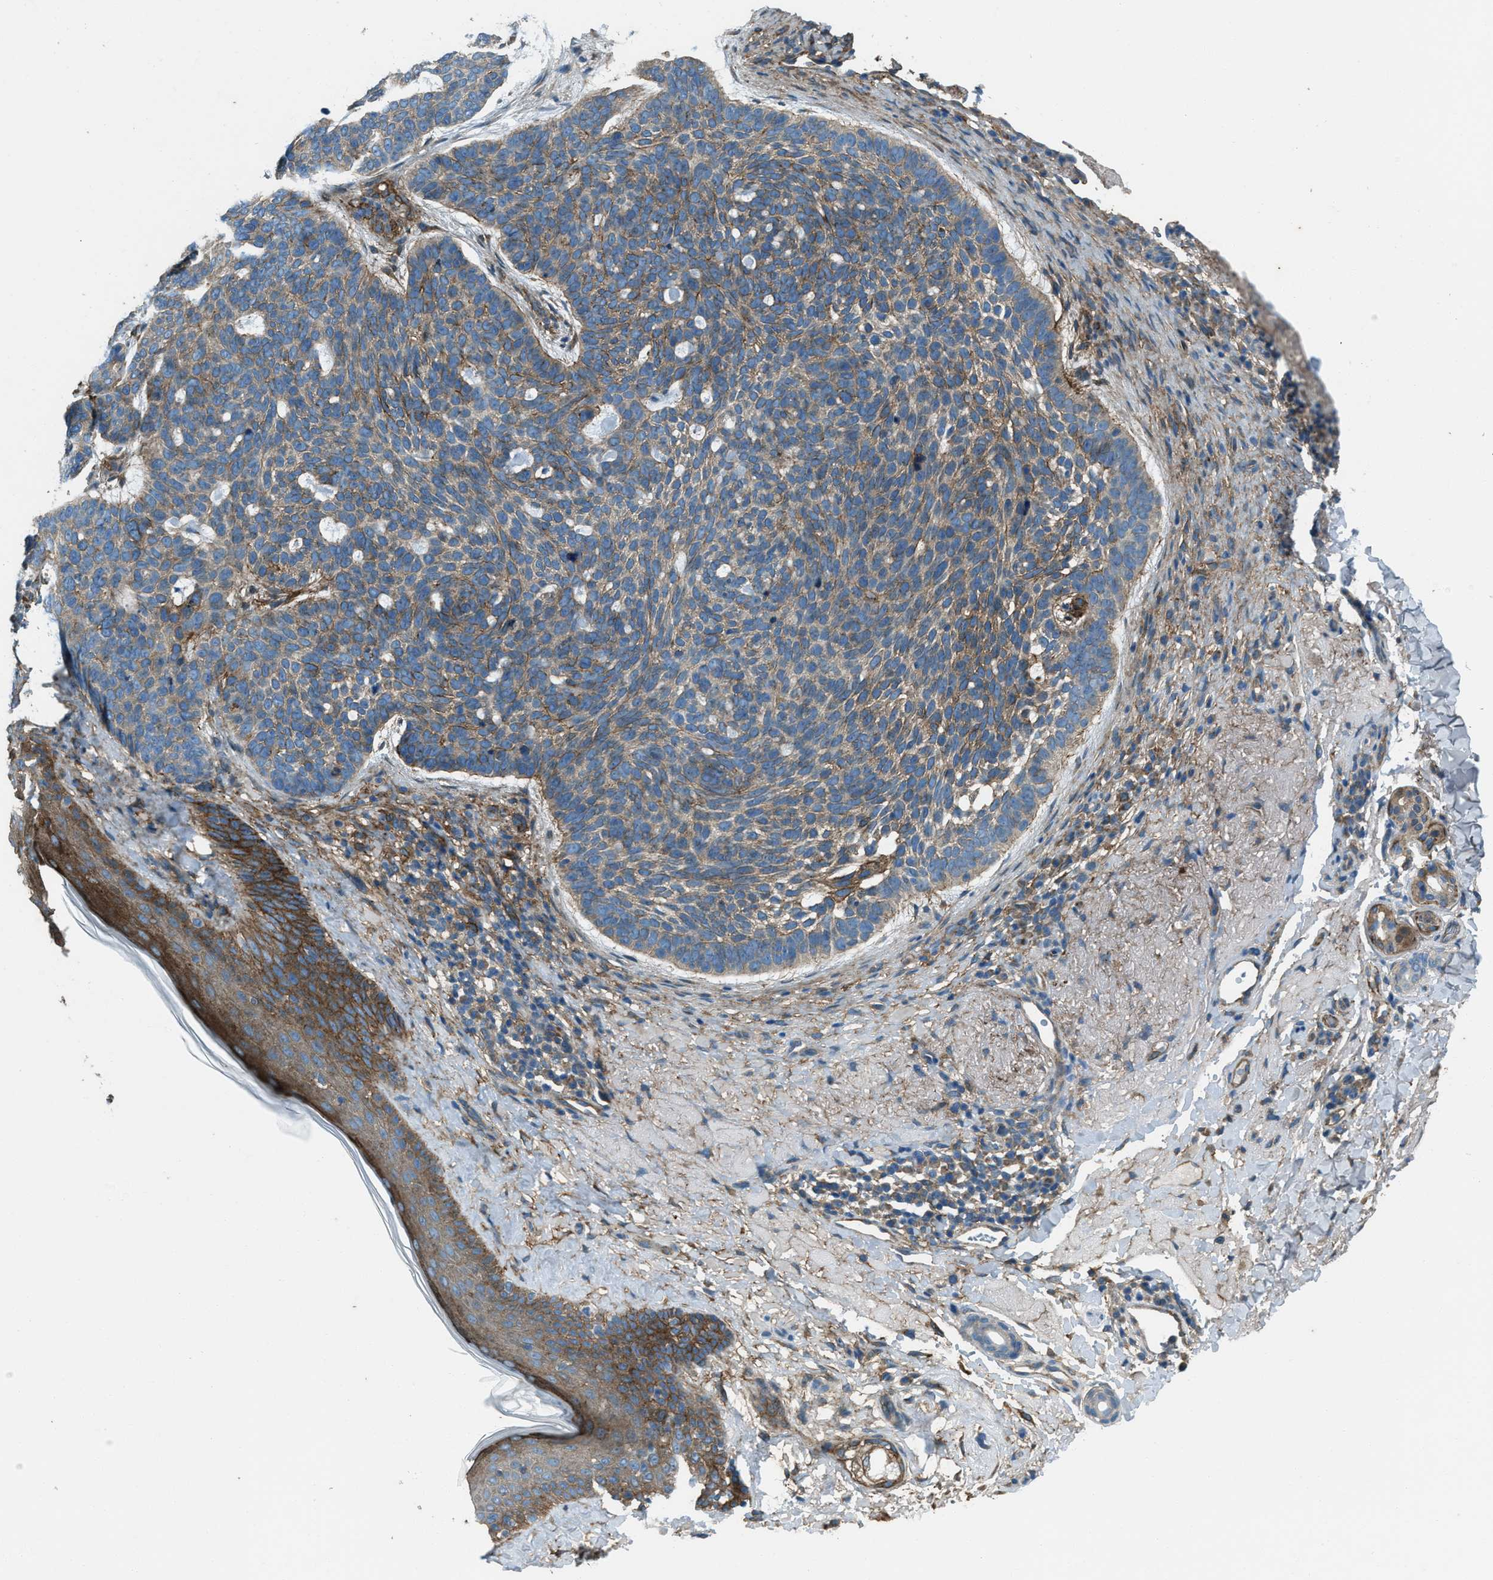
{"staining": {"intensity": "moderate", "quantity": "25%-75%", "location": "cytoplasmic/membranous"}, "tissue": "skin cancer", "cell_type": "Tumor cells", "image_type": "cancer", "snomed": [{"axis": "morphology", "description": "Basal cell carcinoma"}, {"axis": "topography", "description": "Skin"}, {"axis": "topography", "description": "Skin of head"}], "caption": "Skin cancer stained with immunohistochemistry shows moderate cytoplasmic/membranous staining in approximately 25%-75% of tumor cells. (DAB = brown stain, brightfield microscopy at high magnification).", "gene": "SVIL", "patient": {"sex": "female", "age": 85}}